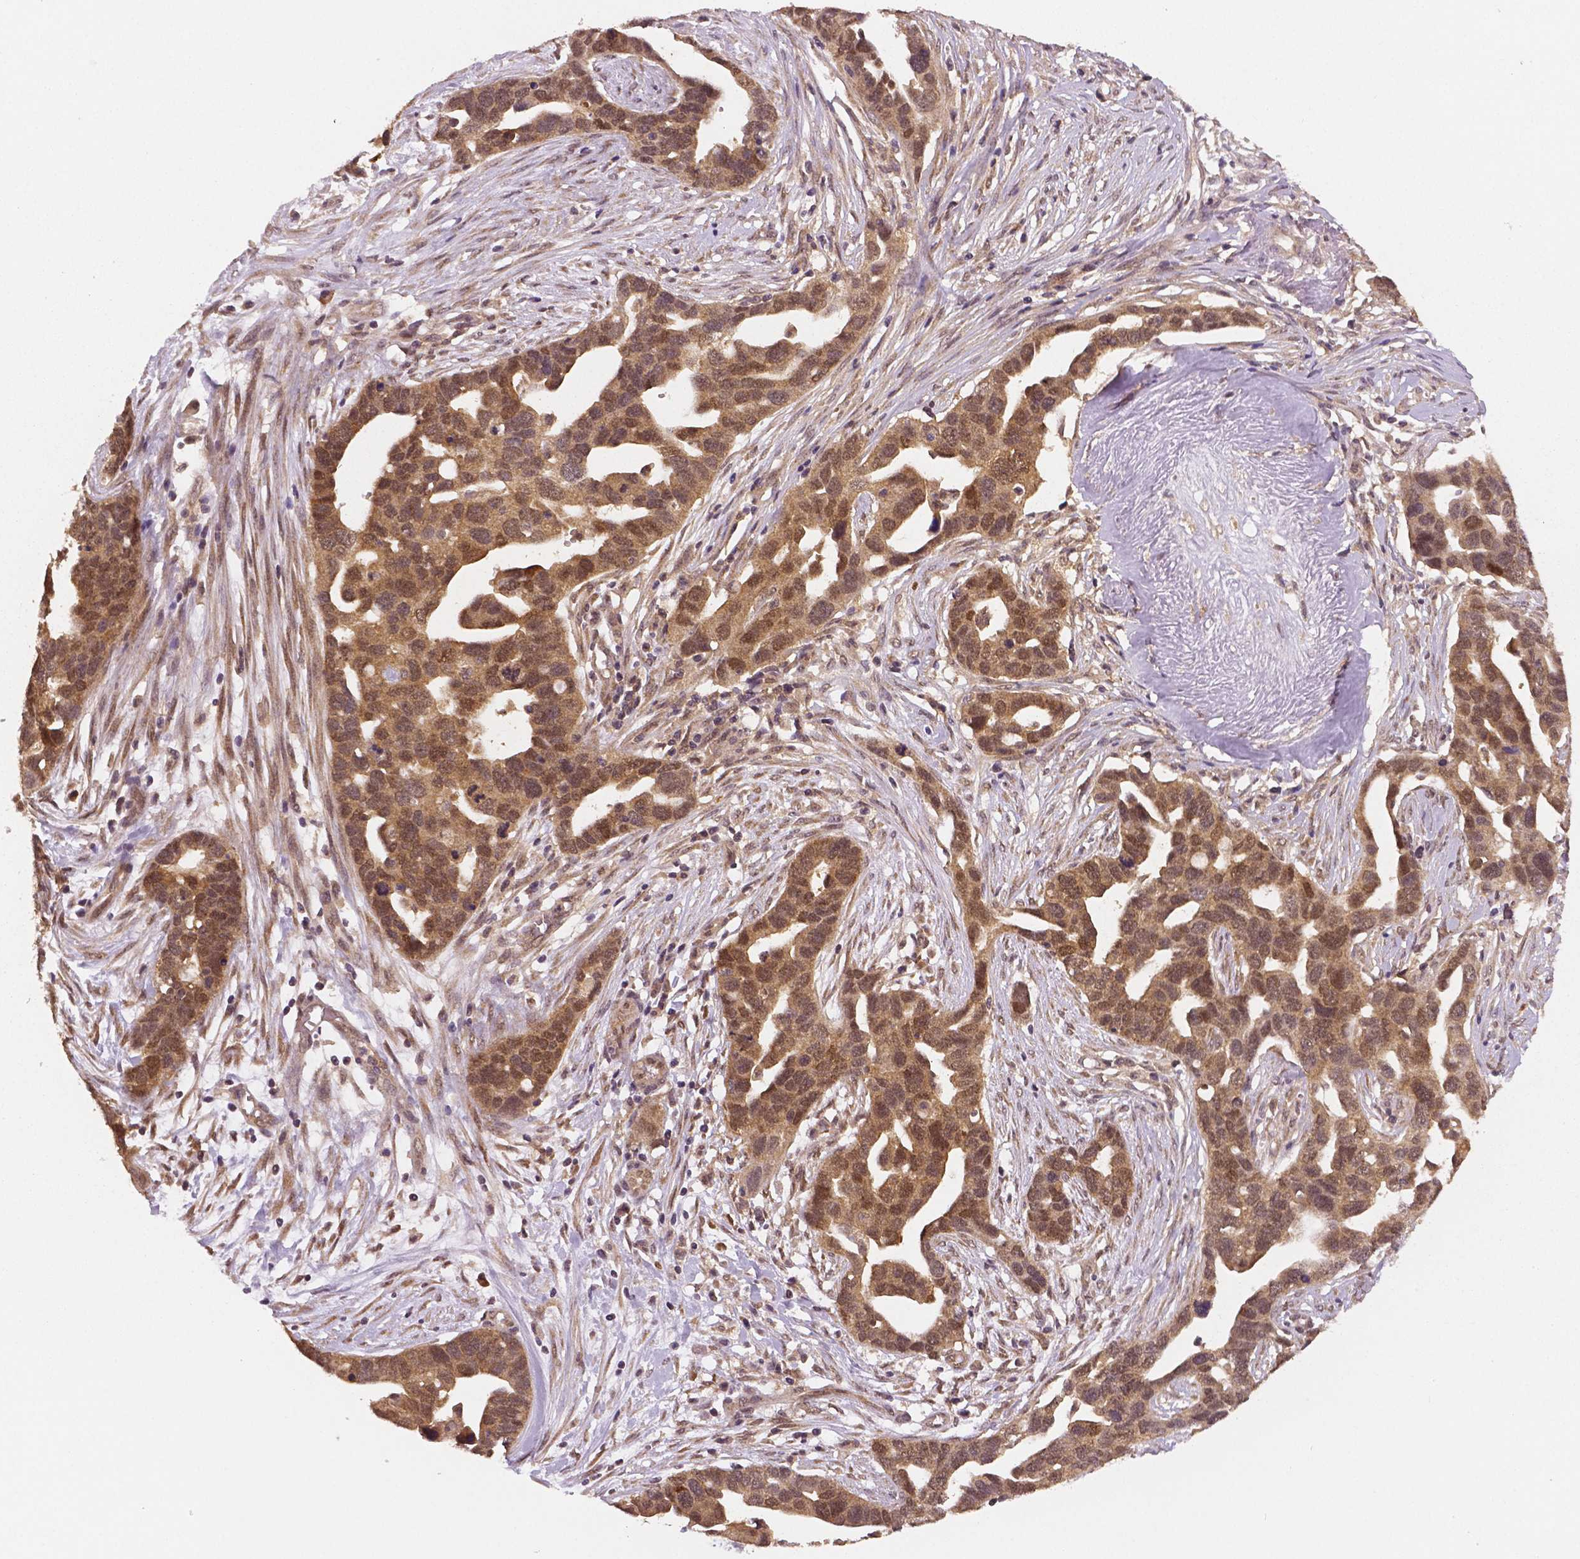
{"staining": {"intensity": "moderate", "quantity": ">75%", "location": "cytoplasmic/membranous"}, "tissue": "ovarian cancer", "cell_type": "Tumor cells", "image_type": "cancer", "snomed": [{"axis": "morphology", "description": "Cystadenocarcinoma, serous, NOS"}, {"axis": "topography", "description": "Ovary"}], "caption": "IHC micrograph of neoplastic tissue: ovarian serous cystadenocarcinoma stained using immunohistochemistry (IHC) exhibits medium levels of moderate protein expression localized specifically in the cytoplasmic/membranous of tumor cells, appearing as a cytoplasmic/membranous brown color.", "gene": "STAT3", "patient": {"sex": "female", "age": 54}}